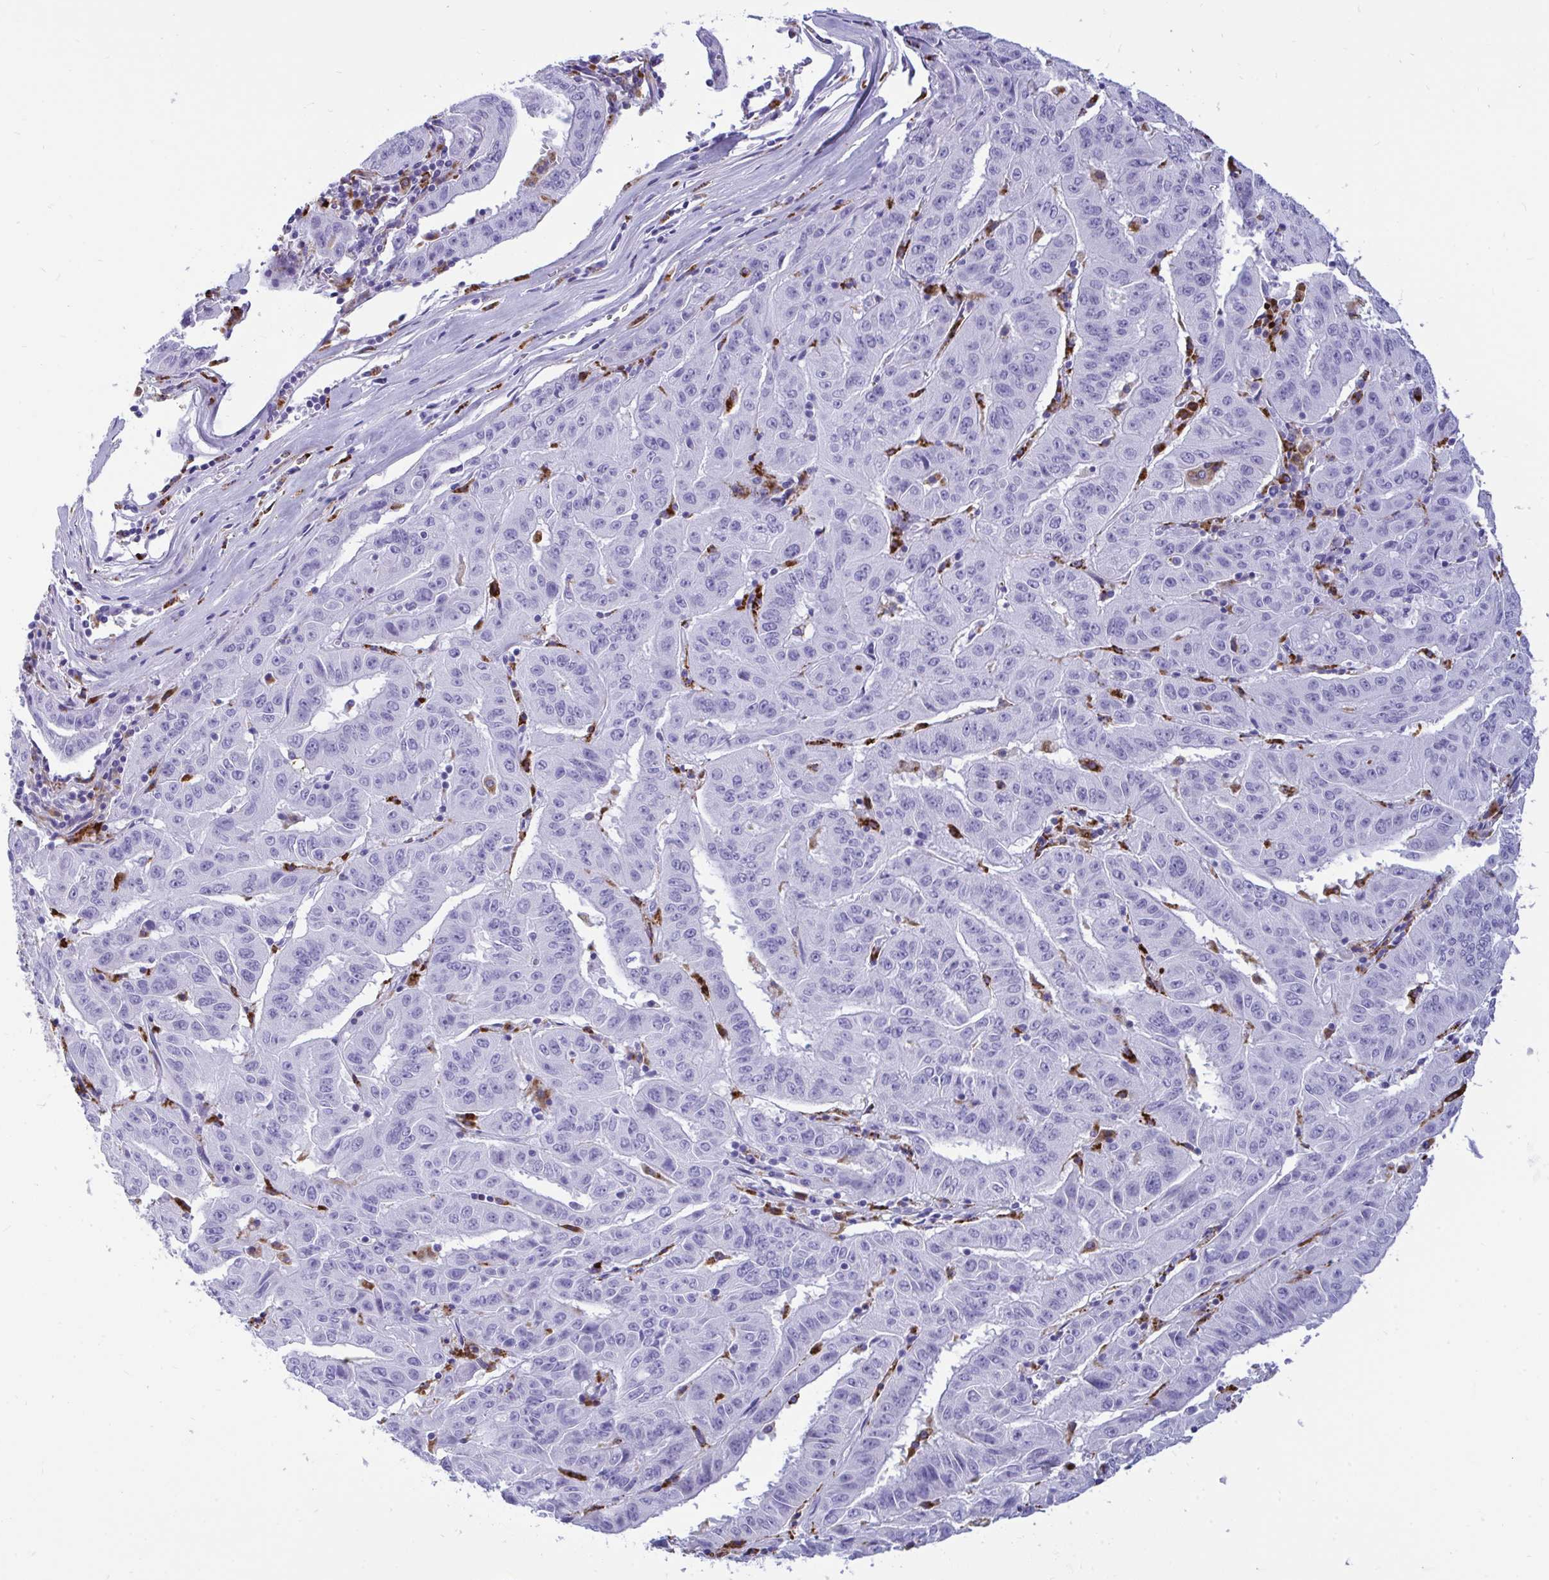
{"staining": {"intensity": "negative", "quantity": "none", "location": "none"}, "tissue": "pancreatic cancer", "cell_type": "Tumor cells", "image_type": "cancer", "snomed": [{"axis": "morphology", "description": "Adenocarcinoma, NOS"}, {"axis": "topography", "description": "Pancreas"}], "caption": "Immunohistochemistry image of human pancreatic adenocarcinoma stained for a protein (brown), which displays no staining in tumor cells.", "gene": "CPVL", "patient": {"sex": "male", "age": 63}}